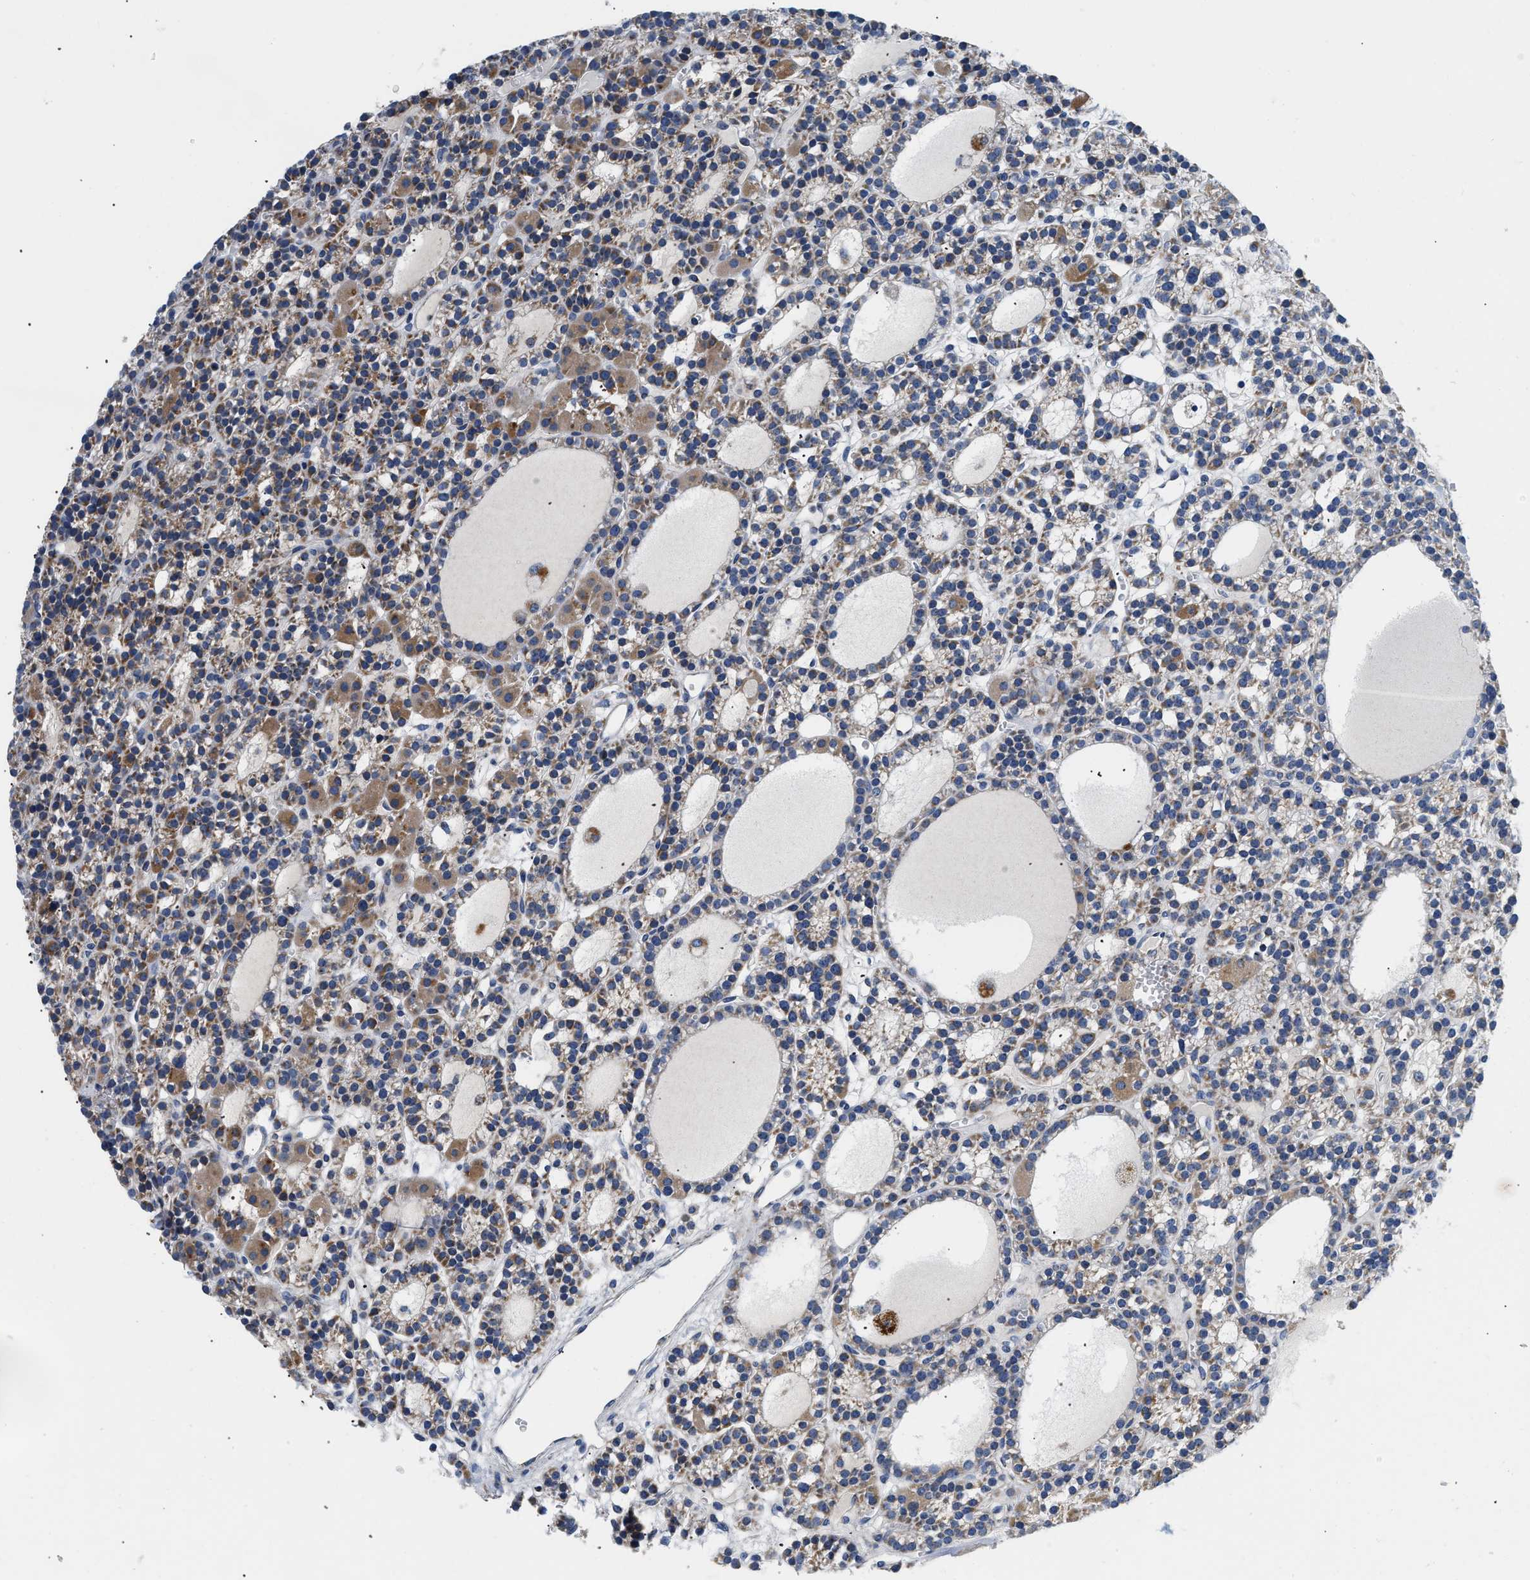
{"staining": {"intensity": "moderate", "quantity": "<25%", "location": "cytoplasmic/membranous"}, "tissue": "parathyroid gland", "cell_type": "Glandular cells", "image_type": "normal", "snomed": [{"axis": "morphology", "description": "Normal tissue, NOS"}, {"axis": "morphology", "description": "Adenoma, NOS"}, {"axis": "topography", "description": "Parathyroid gland"}], "caption": "The photomicrograph shows a brown stain indicating the presence of a protein in the cytoplasmic/membranous of glandular cells in parathyroid gland. (DAB (3,3'-diaminobenzidine) IHC, brown staining for protein, blue staining for nuclei).", "gene": "PDP1", "patient": {"sex": "female", "age": 58}}